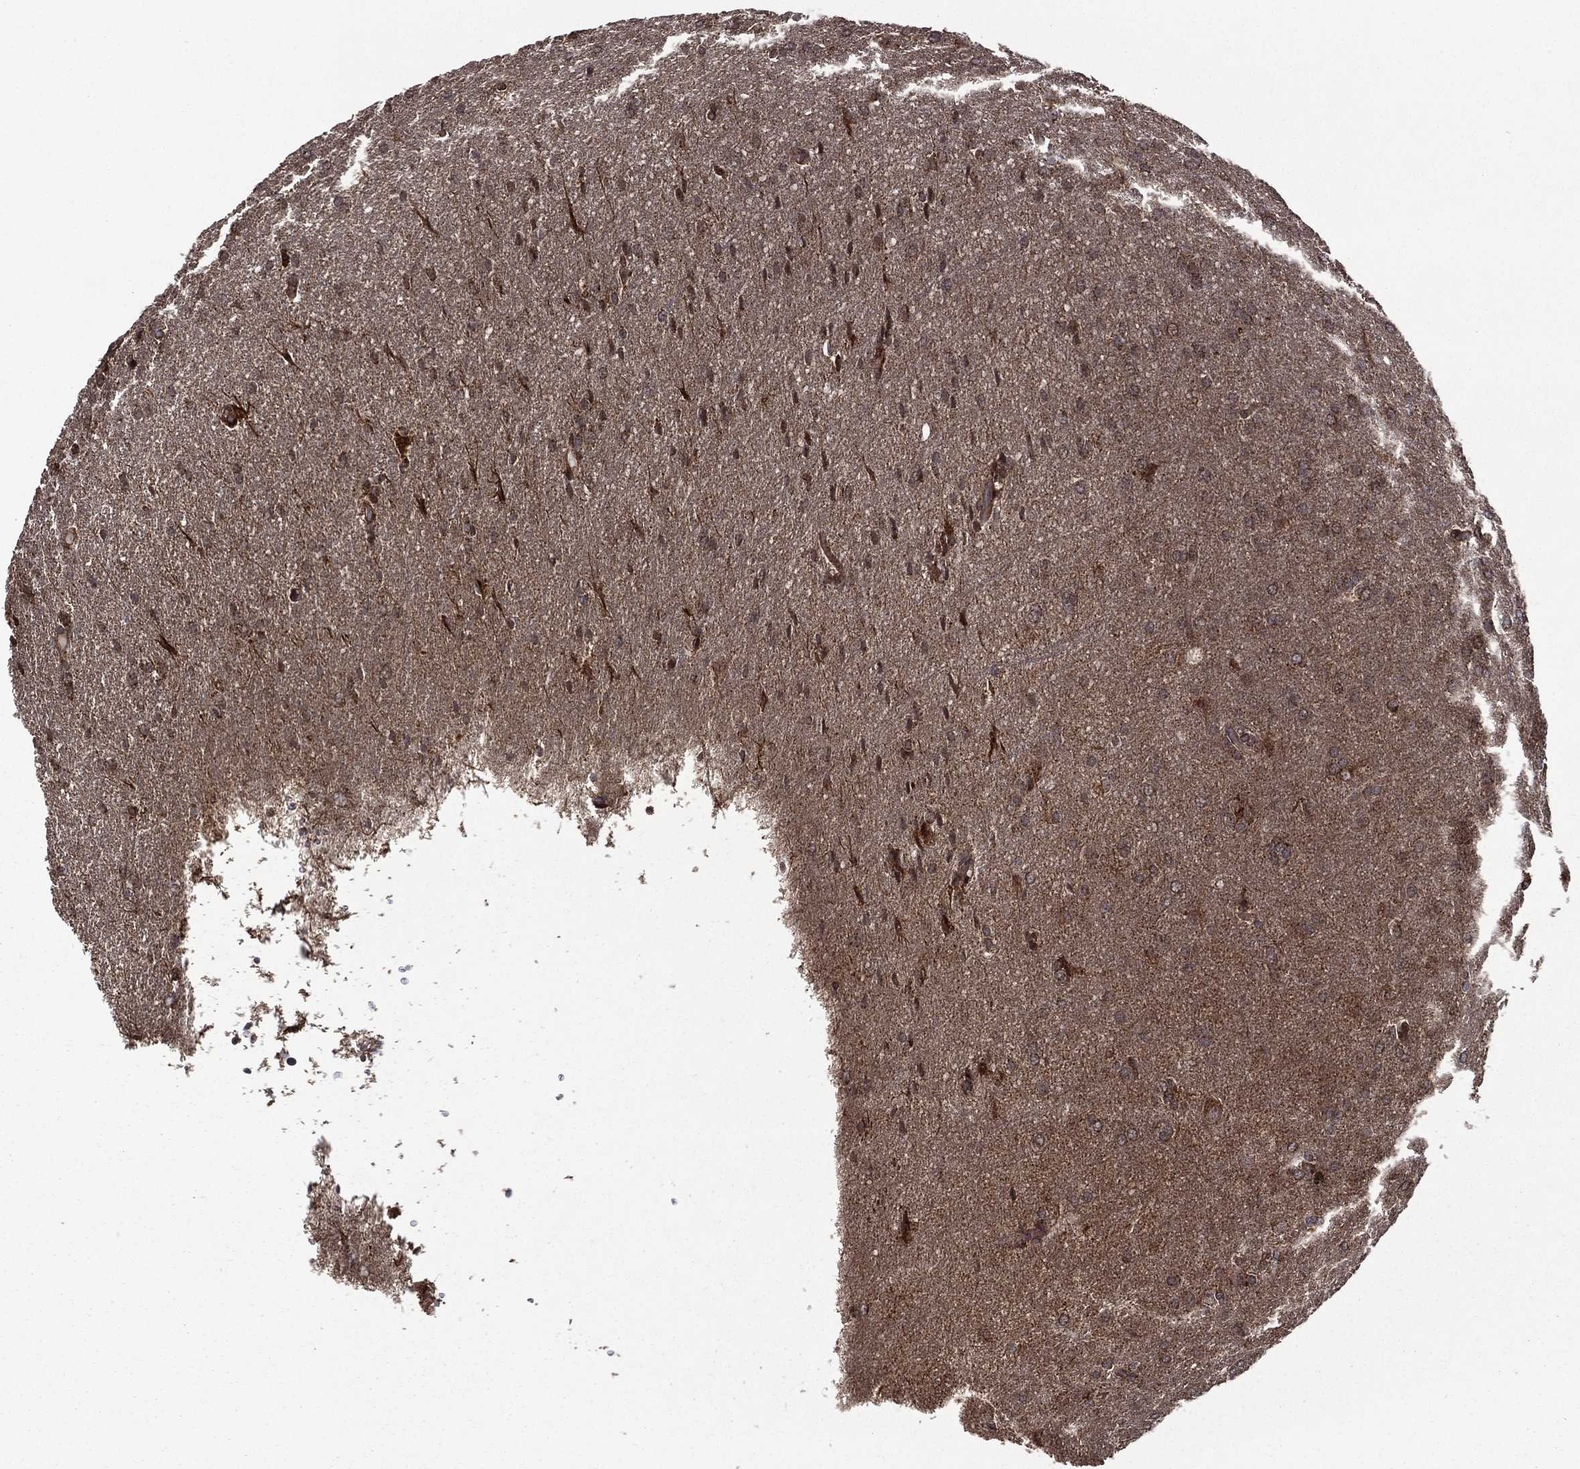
{"staining": {"intensity": "strong", "quantity": "<25%", "location": "cytoplasmic/membranous"}, "tissue": "glioma", "cell_type": "Tumor cells", "image_type": "cancer", "snomed": [{"axis": "morphology", "description": "Glioma, malignant, Low grade"}, {"axis": "topography", "description": "Brain"}], "caption": "Immunohistochemical staining of human low-grade glioma (malignant) exhibits strong cytoplasmic/membranous protein positivity in approximately <25% of tumor cells.", "gene": "GIMAP6", "patient": {"sex": "female", "age": 32}}